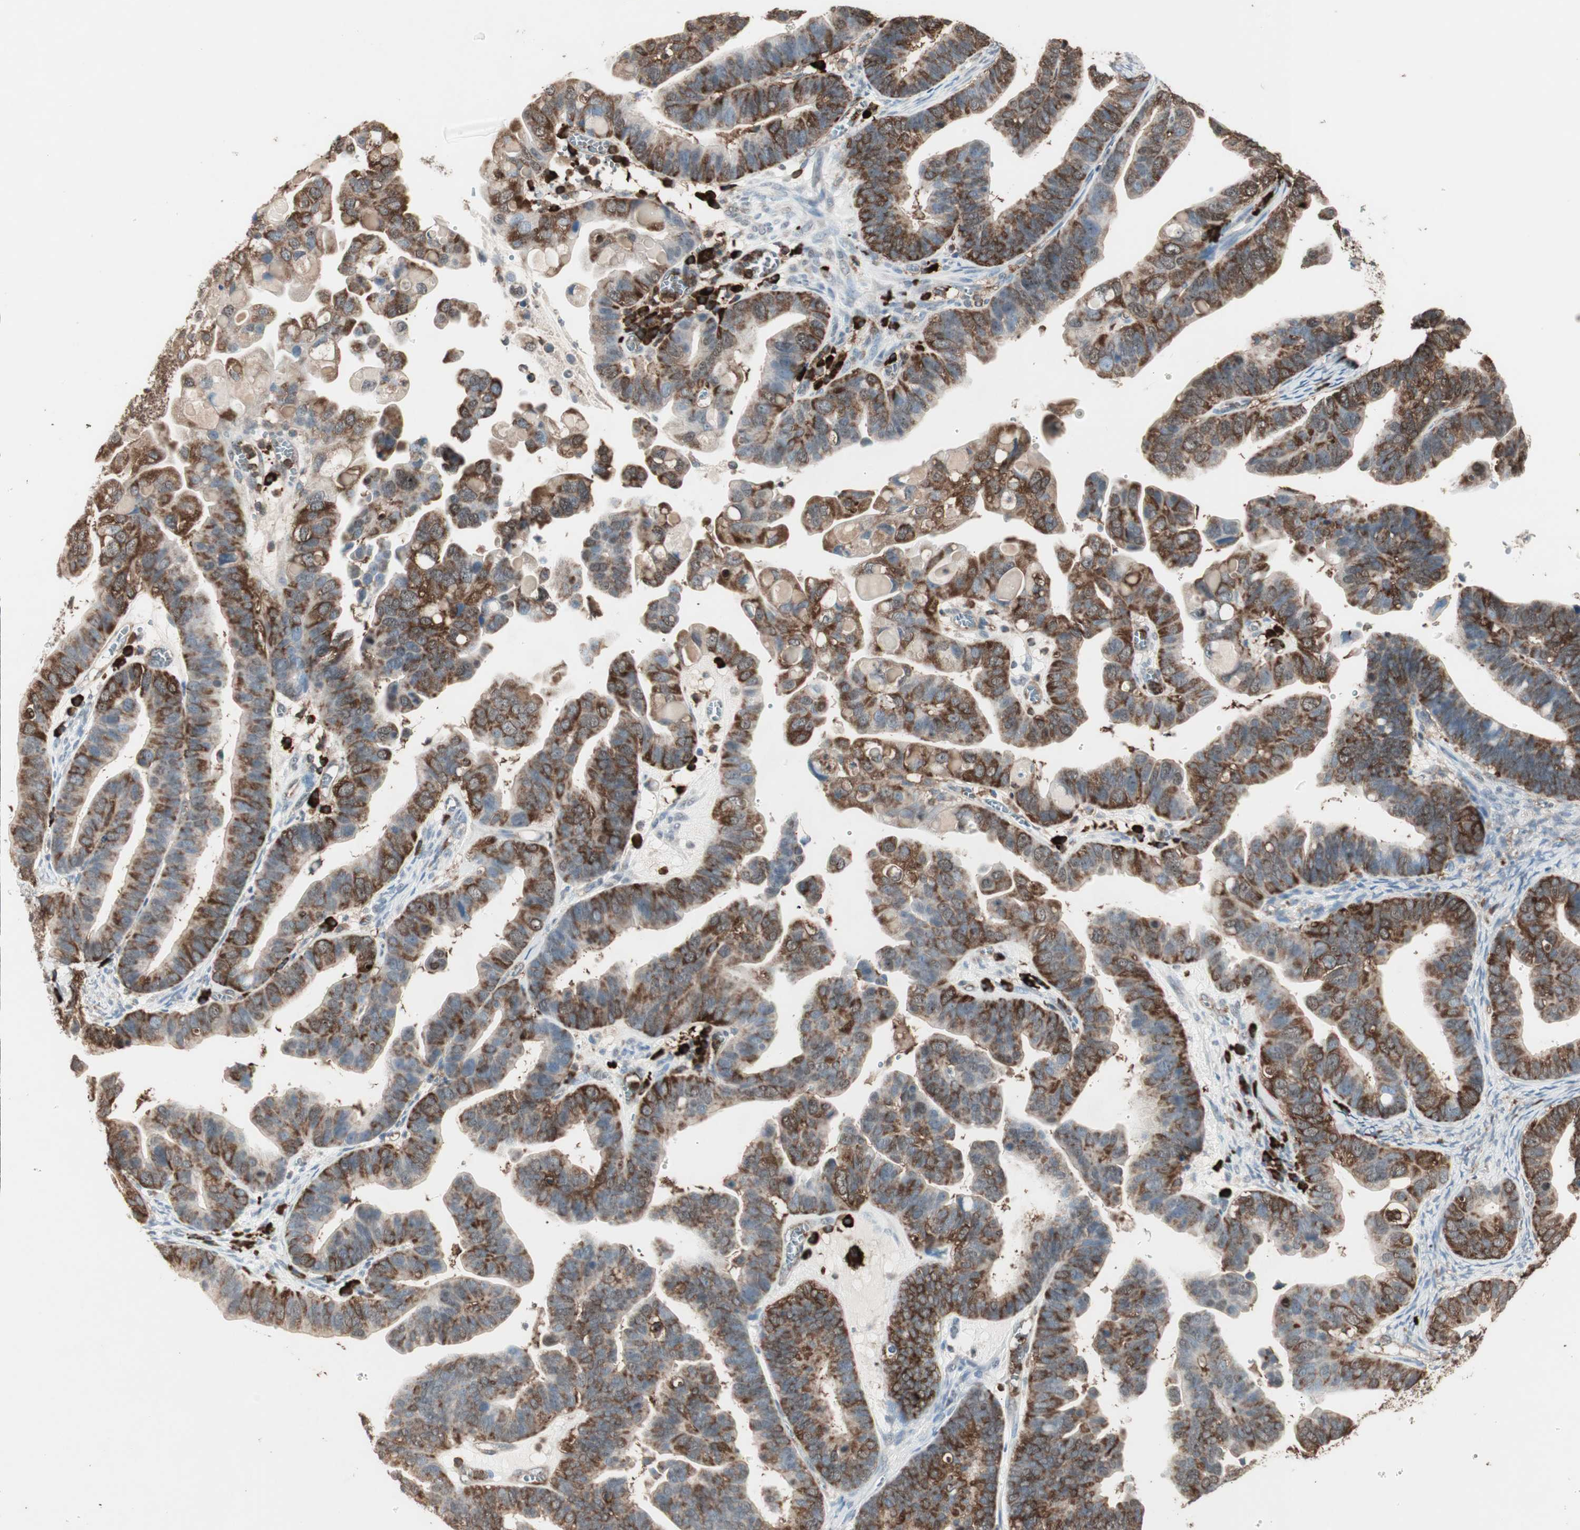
{"staining": {"intensity": "strong", "quantity": "25%-75%", "location": "cytoplasmic/membranous"}, "tissue": "ovarian cancer", "cell_type": "Tumor cells", "image_type": "cancer", "snomed": [{"axis": "morphology", "description": "Cystadenocarcinoma, serous, NOS"}, {"axis": "topography", "description": "Ovary"}], "caption": "Human ovarian cancer (serous cystadenocarcinoma) stained with a brown dye demonstrates strong cytoplasmic/membranous positive staining in approximately 25%-75% of tumor cells.", "gene": "MMP3", "patient": {"sex": "female", "age": 56}}